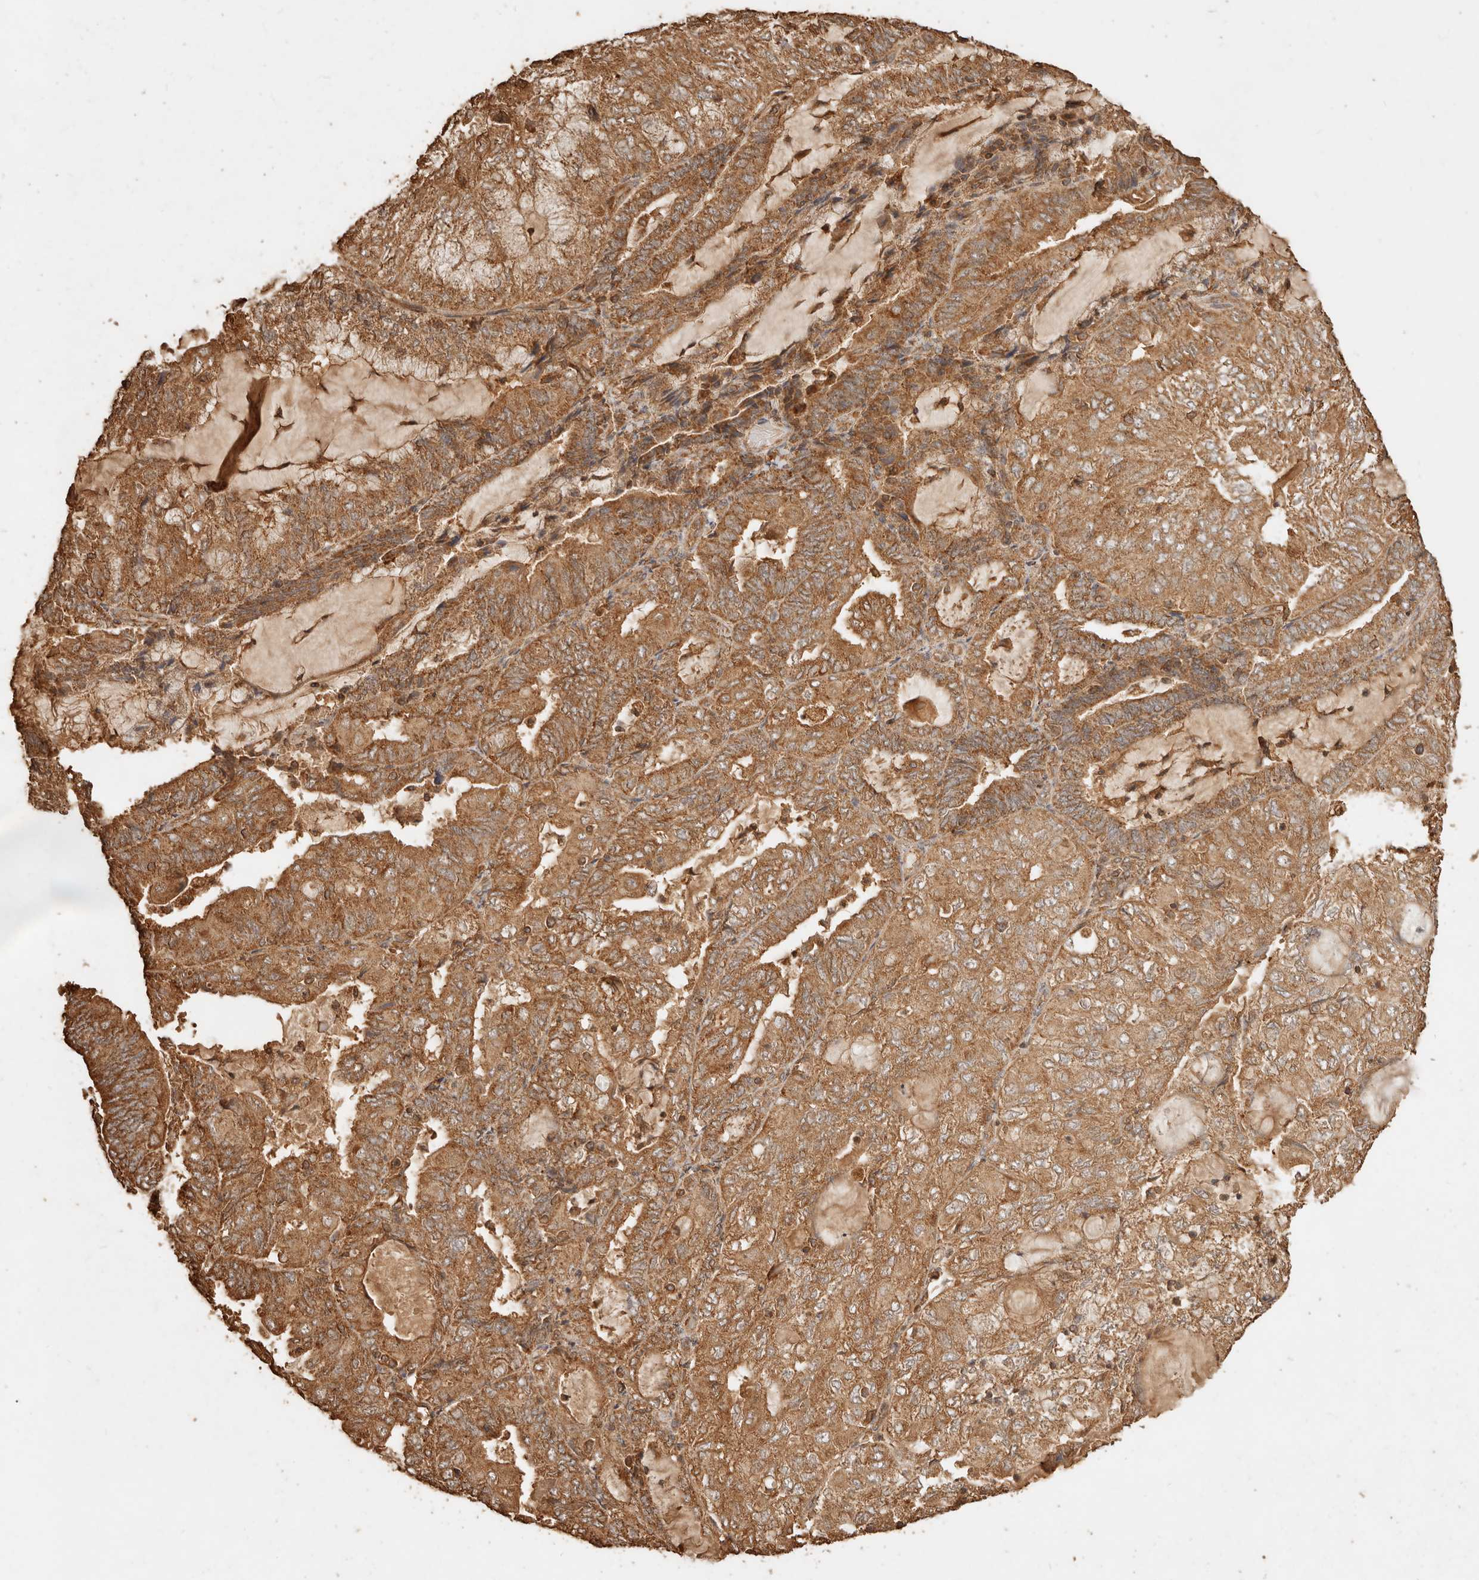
{"staining": {"intensity": "moderate", "quantity": ">75%", "location": "cytoplasmic/membranous"}, "tissue": "endometrial cancer", "cell_type": "Tumor cells", "image_type": "cancer", "snomed": [{"axis": "morphology", "description": "Adenocarcinoma, NOS"}, {"axis": "topography", "description": "Endometrium"}], "caption": "There is medium levels of moderate cytoplasmic/membranous positivity in tumor cells of endometrial adenocarcinoma, as demonstrated by immunohistochemical staining (brown color).", "gene": "FAM180B", "patient": {"sex": "female", "age": 81}}